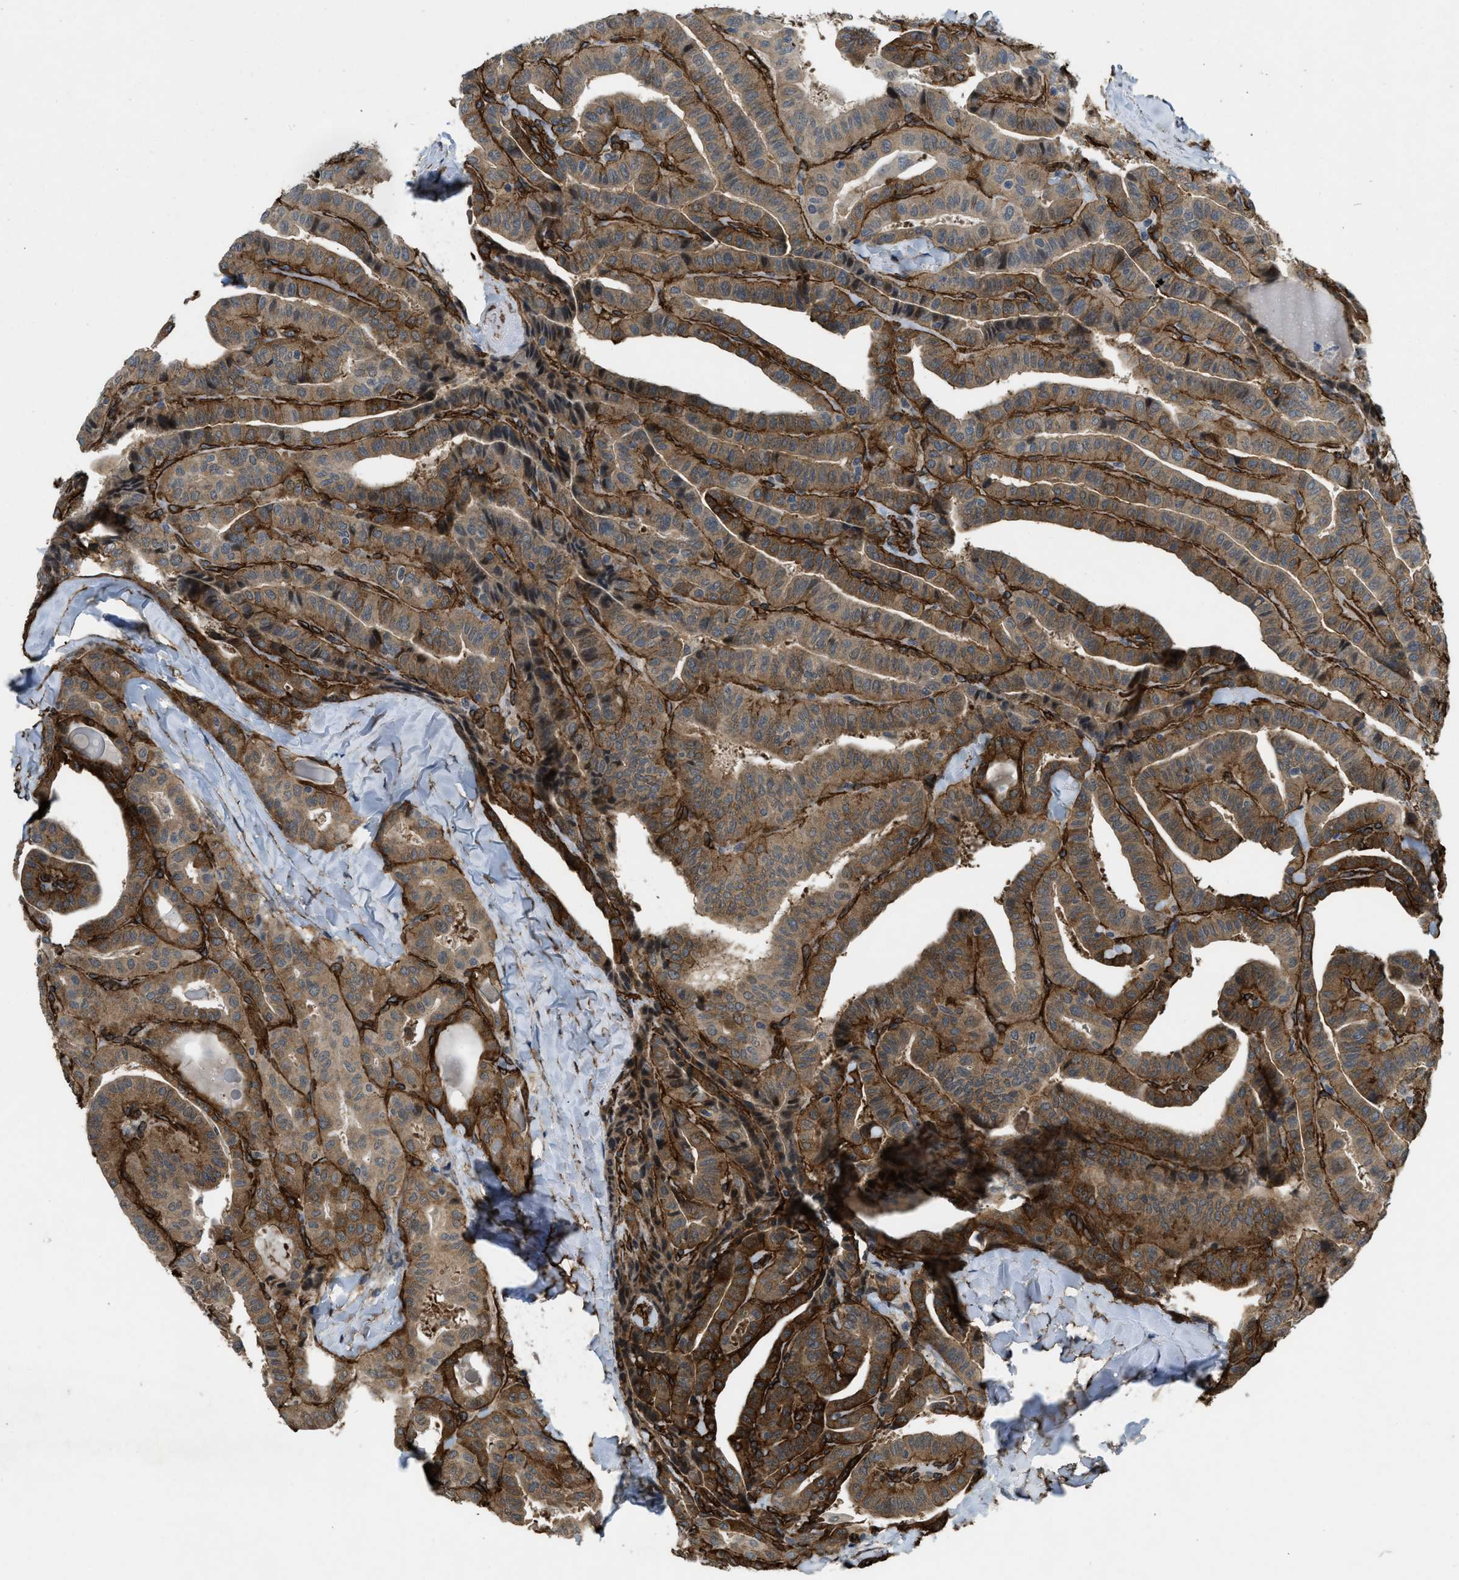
{"staining": {"intensity": "moderate", "quantity": ">75%", "location": "cytoplasmic/membranous"}, "tissue": "thyroid cancer", "cell_type": "Tumor cells", "image_type": "cancer", "snomed": [{"axis": "morphology", "description": "Papillary adenocarcinoma, NOS"}, {"axis": "topography", "description": "Thyroid gland"}], "caption": "The immunohistochemical stain labels moderate cytoplasmic/membranous staining in tumor cells of papillary adenocarcinoma (thyroid) tissue.", "gene": "NMB", "patient": {"sex": "male", "age": 77}}